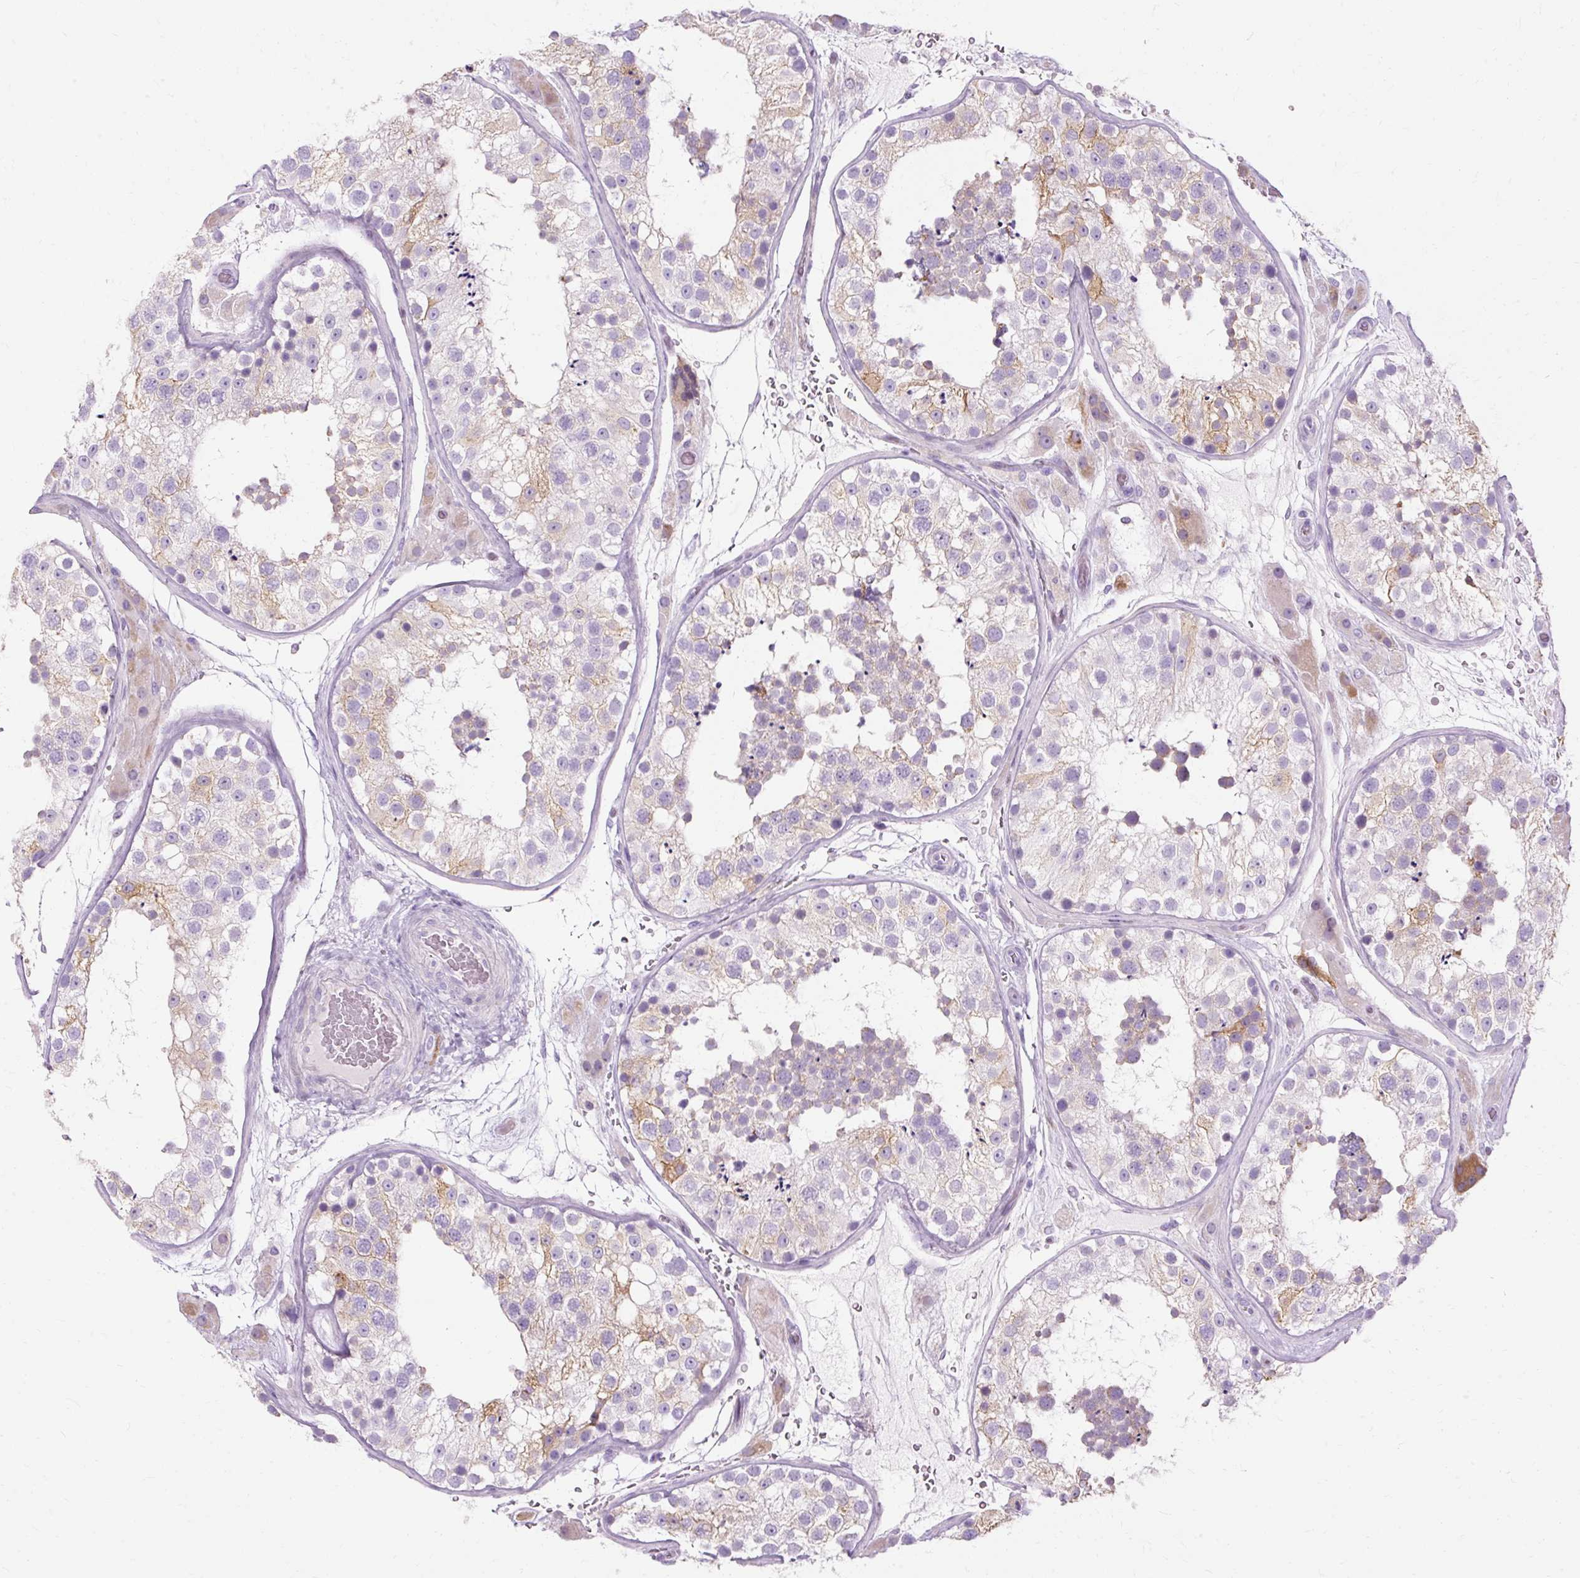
{"staining": {"intensity": "weak", "quantity": "<25%", "location": "cytoplasmic/membranous"}, "tissue": "testis", "cell_type": "Cells in seminiferous ducts", "image_type": "normal", "snomed": [{"axis": "morphology", "description": "Normal tissue, NOS"}, {"axis": "topography", "description": "Testis"}], "caption": "Histopathology image shows no protein positivity in cells in seminiferous ducts of unremarkable testis.", "gene": "HSD11B1", "patient": {"sex": "male", "age": 26}}